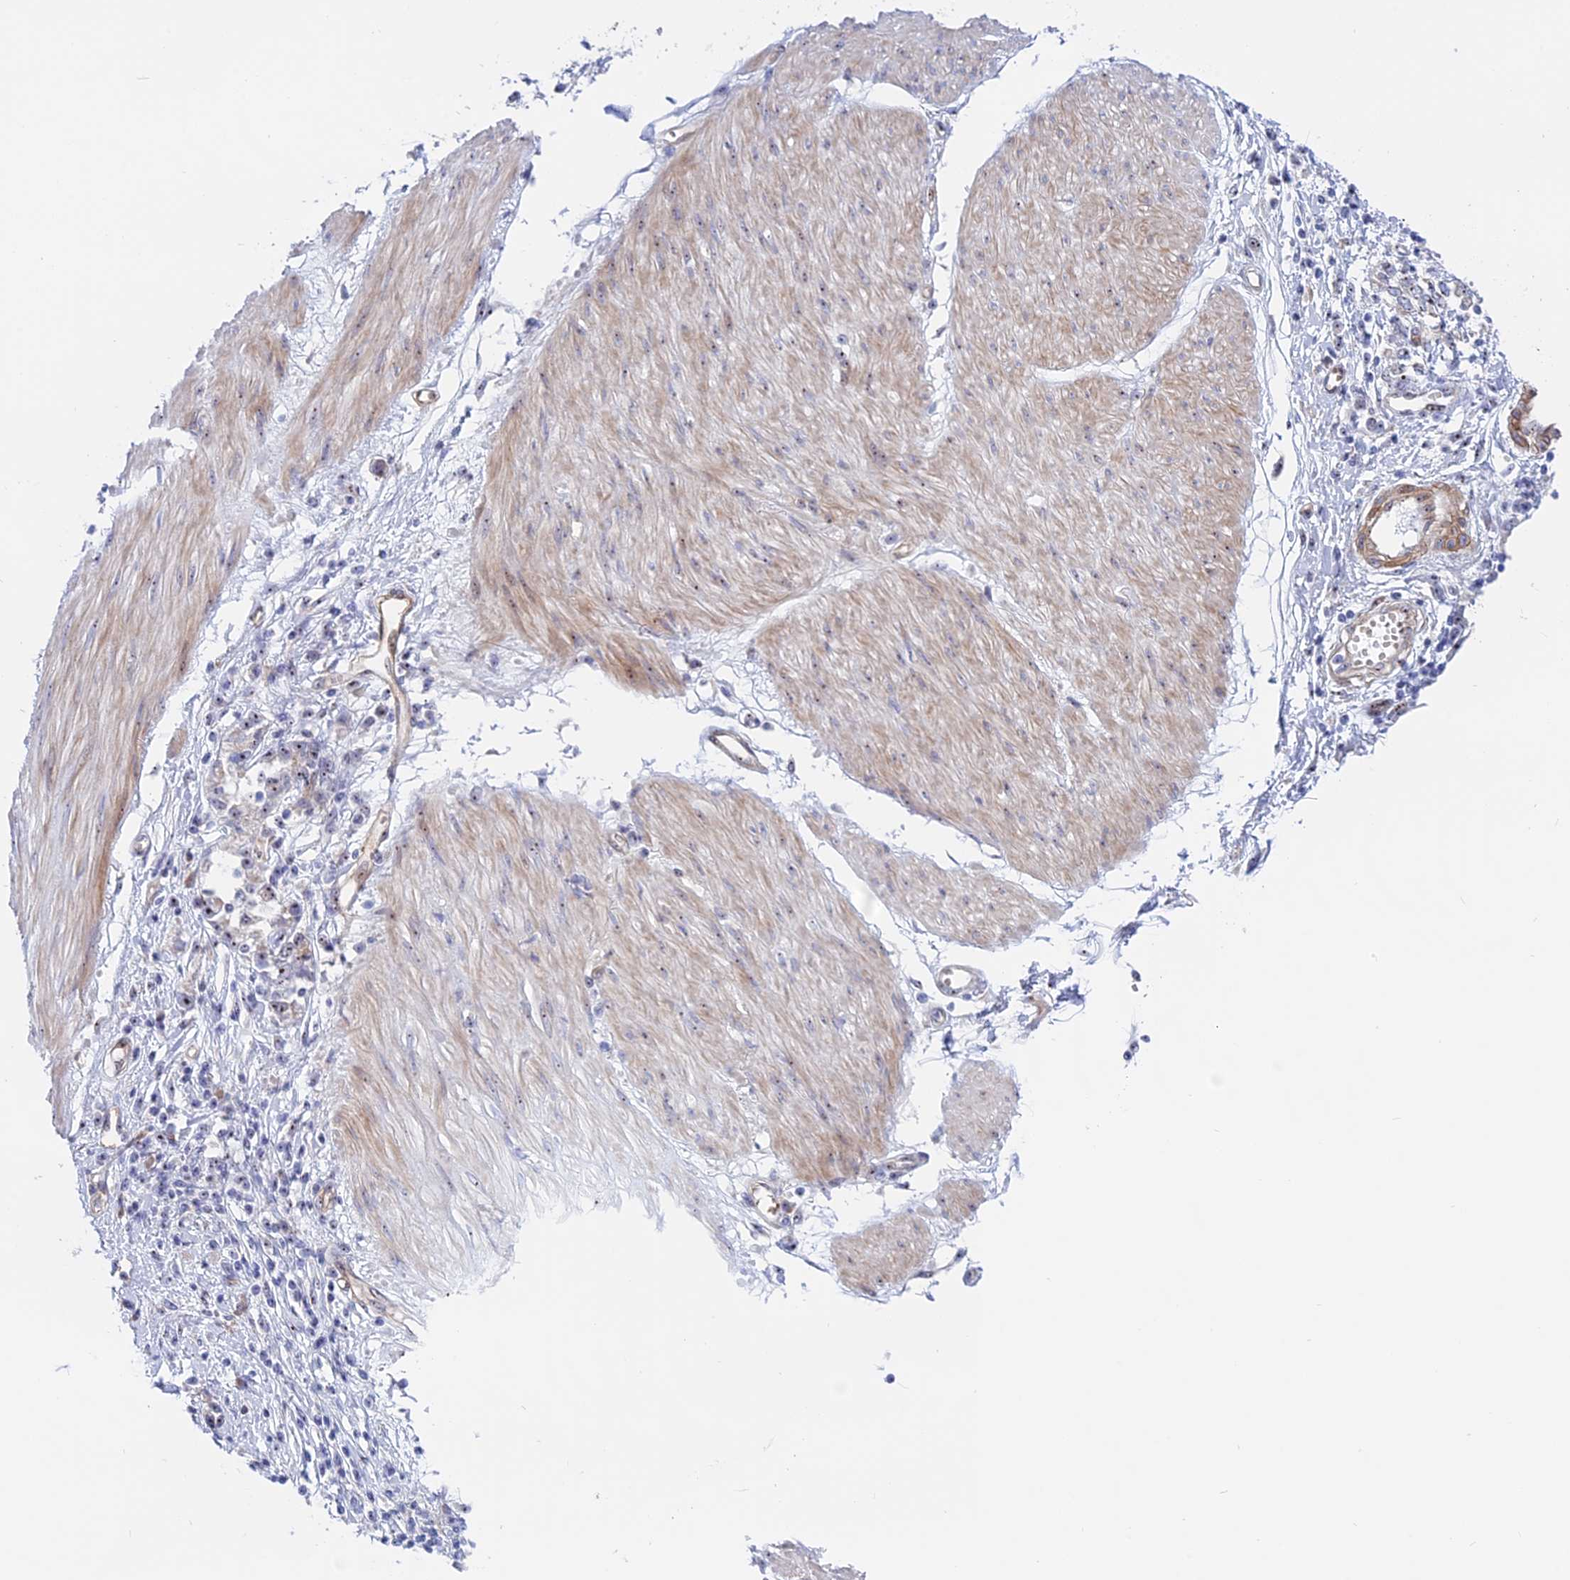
{"staining": {"intensity": "moderate", "quantity": "25%-75%", "location": "nuclear"}, "tissue": "stomach cancer", "cell_type": "Tumor cells", "image_type": "cancer", "snomed": [{"axis": "morphology", "description": "Adenocarcinoma, NOS"}, {"axis": "topography", "description": "Stomach"}], "caption": "Immunohistochemical staining of stomach cancer shows moderate nuclear protein positivity in approximately 25%-75% of tumor cells.", "gene": "DBNDD1", "patient": {"sex": "female", "age": 76}}